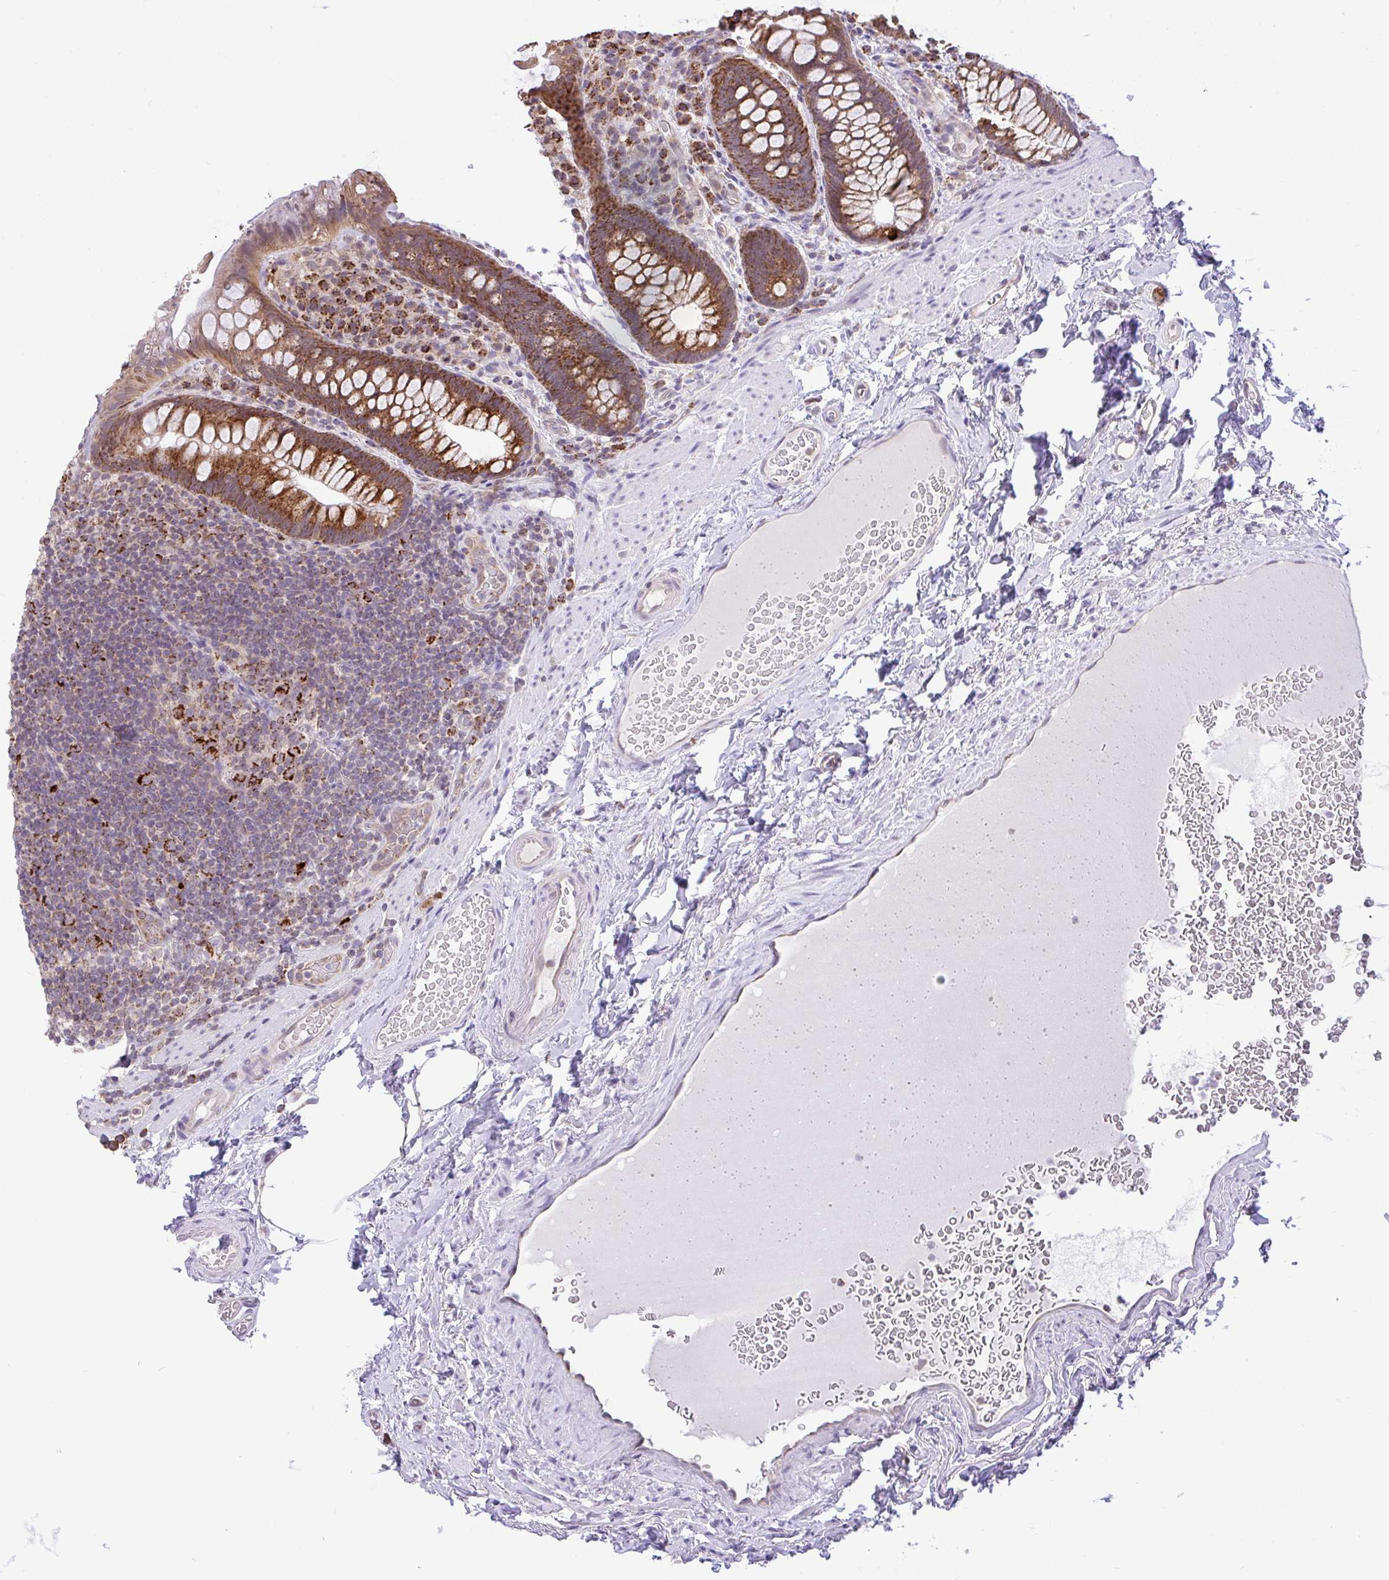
{"staining": {"intensity": "strong", "quantity": "25%-75%", "location": "cytoplasmic/membranous"}, "tissue": "rectum", "cell_type": "Glandular cells", "image_type": "normal", "snomed": [{"axis": "morphology", "description": "Normal tissue, NOS"}, {"axis": "topography", "description": "Rectum"}], "caption": "Immunohistochemical staining of normal rectum exhibits strong cytoplasmic/membranous protein positivity in approximately 25%-75% of glandular cells. Ihc stains the protein in brown and the nuclei are stained blue.", "gene": "PYCR2", "patient": {"sex": "female", "age": 69}}